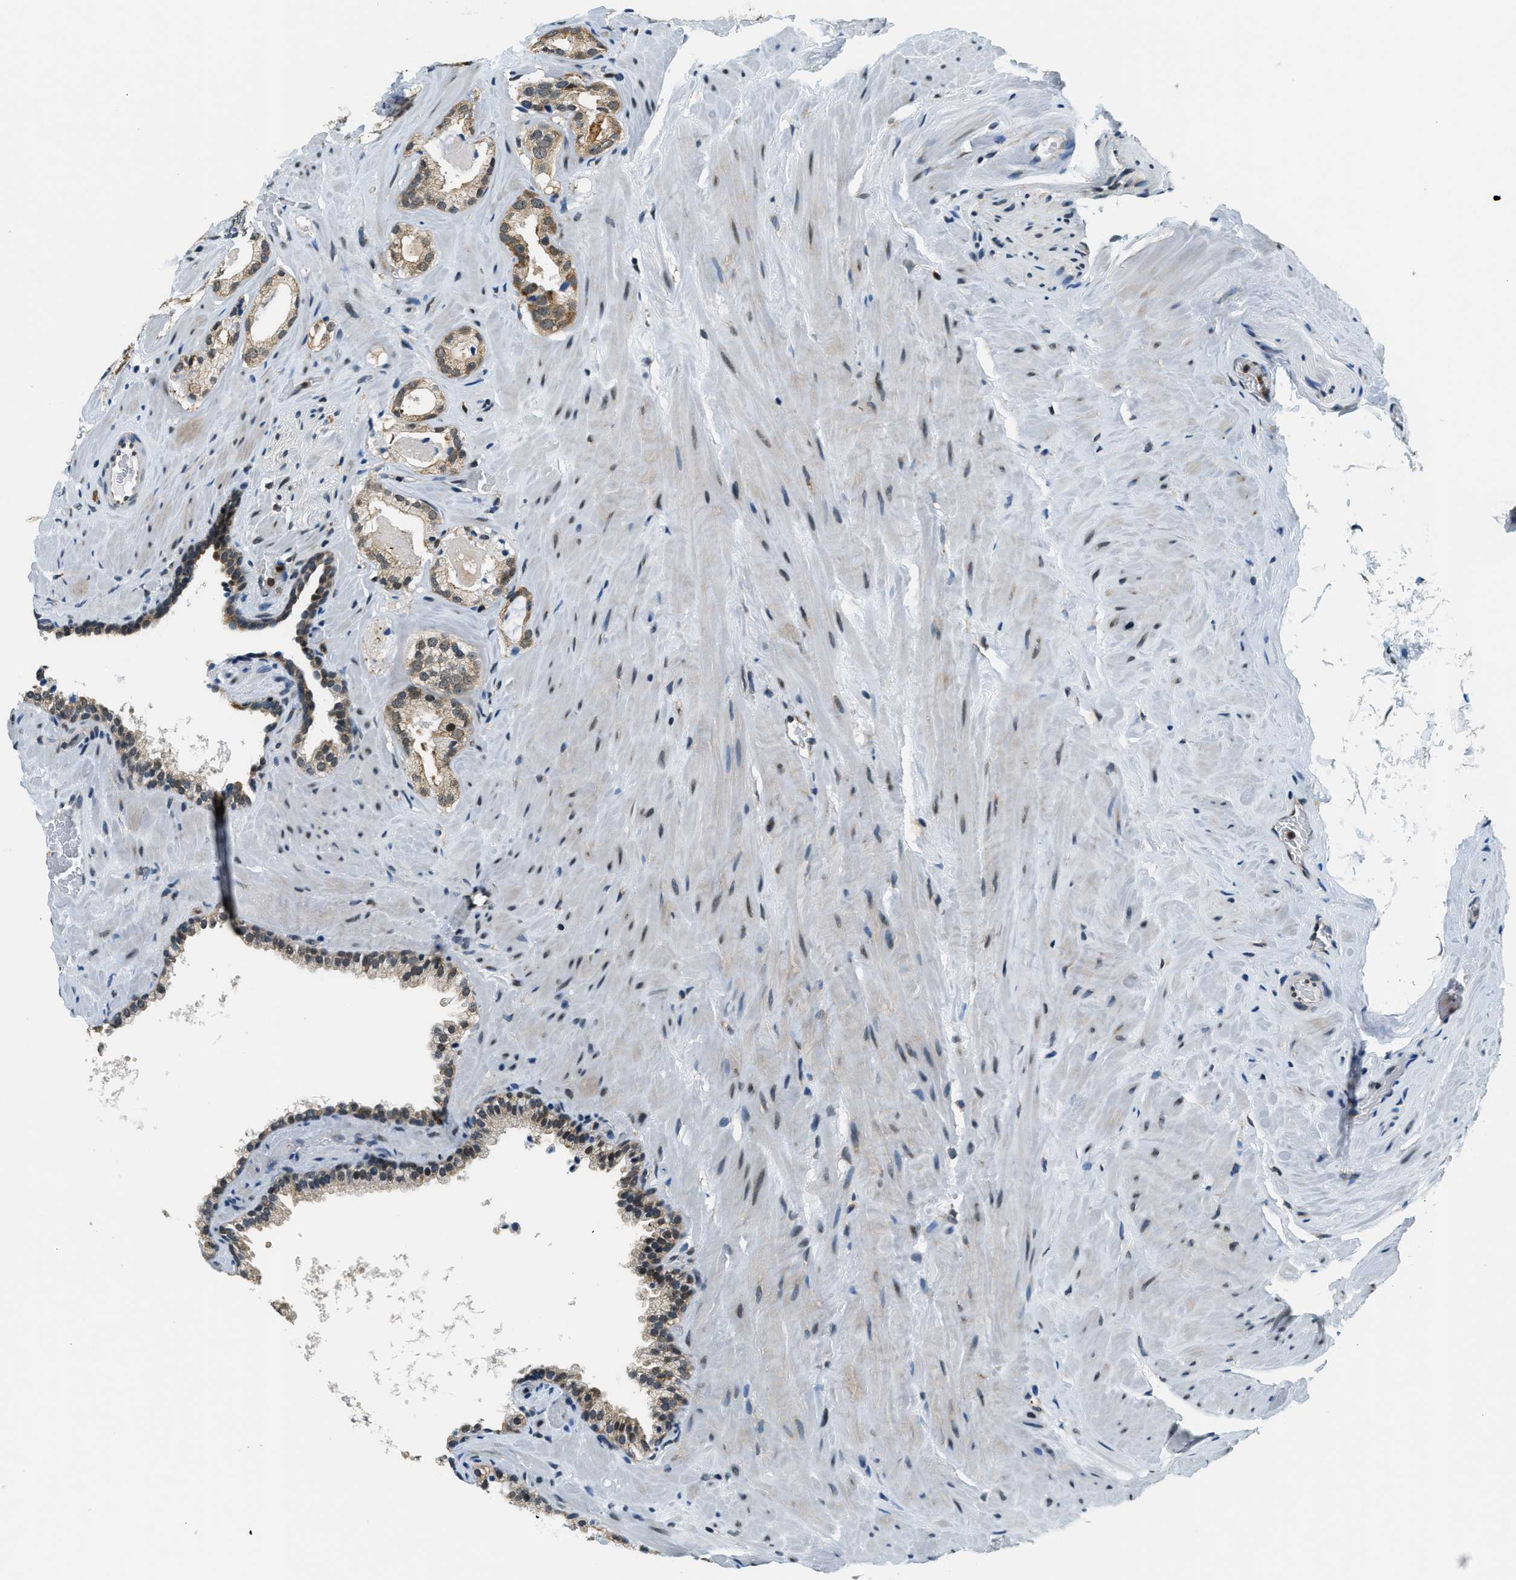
{"staining": {"intensity": "moderate", "quantity": ">75%", "location": "cytoplasmic/membranous"}, "tissue": "prostate cancer", "cell_type": "Tumor cells", "image_type": "cancer", "snomed": [{"axis": "morphology", "description": "Adenocarcinoma, High grade"}, {"axis": "topography", "description": "Prostate"}], "caption": "DAB (3,3'-diaminobenzidine) immunohistochemical staining of human prostate high-grade adenocarcinoma demonstrates moderate cytoplasmic/membranous protein staining in about >75% of tumor cells. (brown staining indicates protein expression, while blue staining denotes nuclei).", "gene": "RAB11FIP1", "patient": {"sex": "male", "age": 64}}